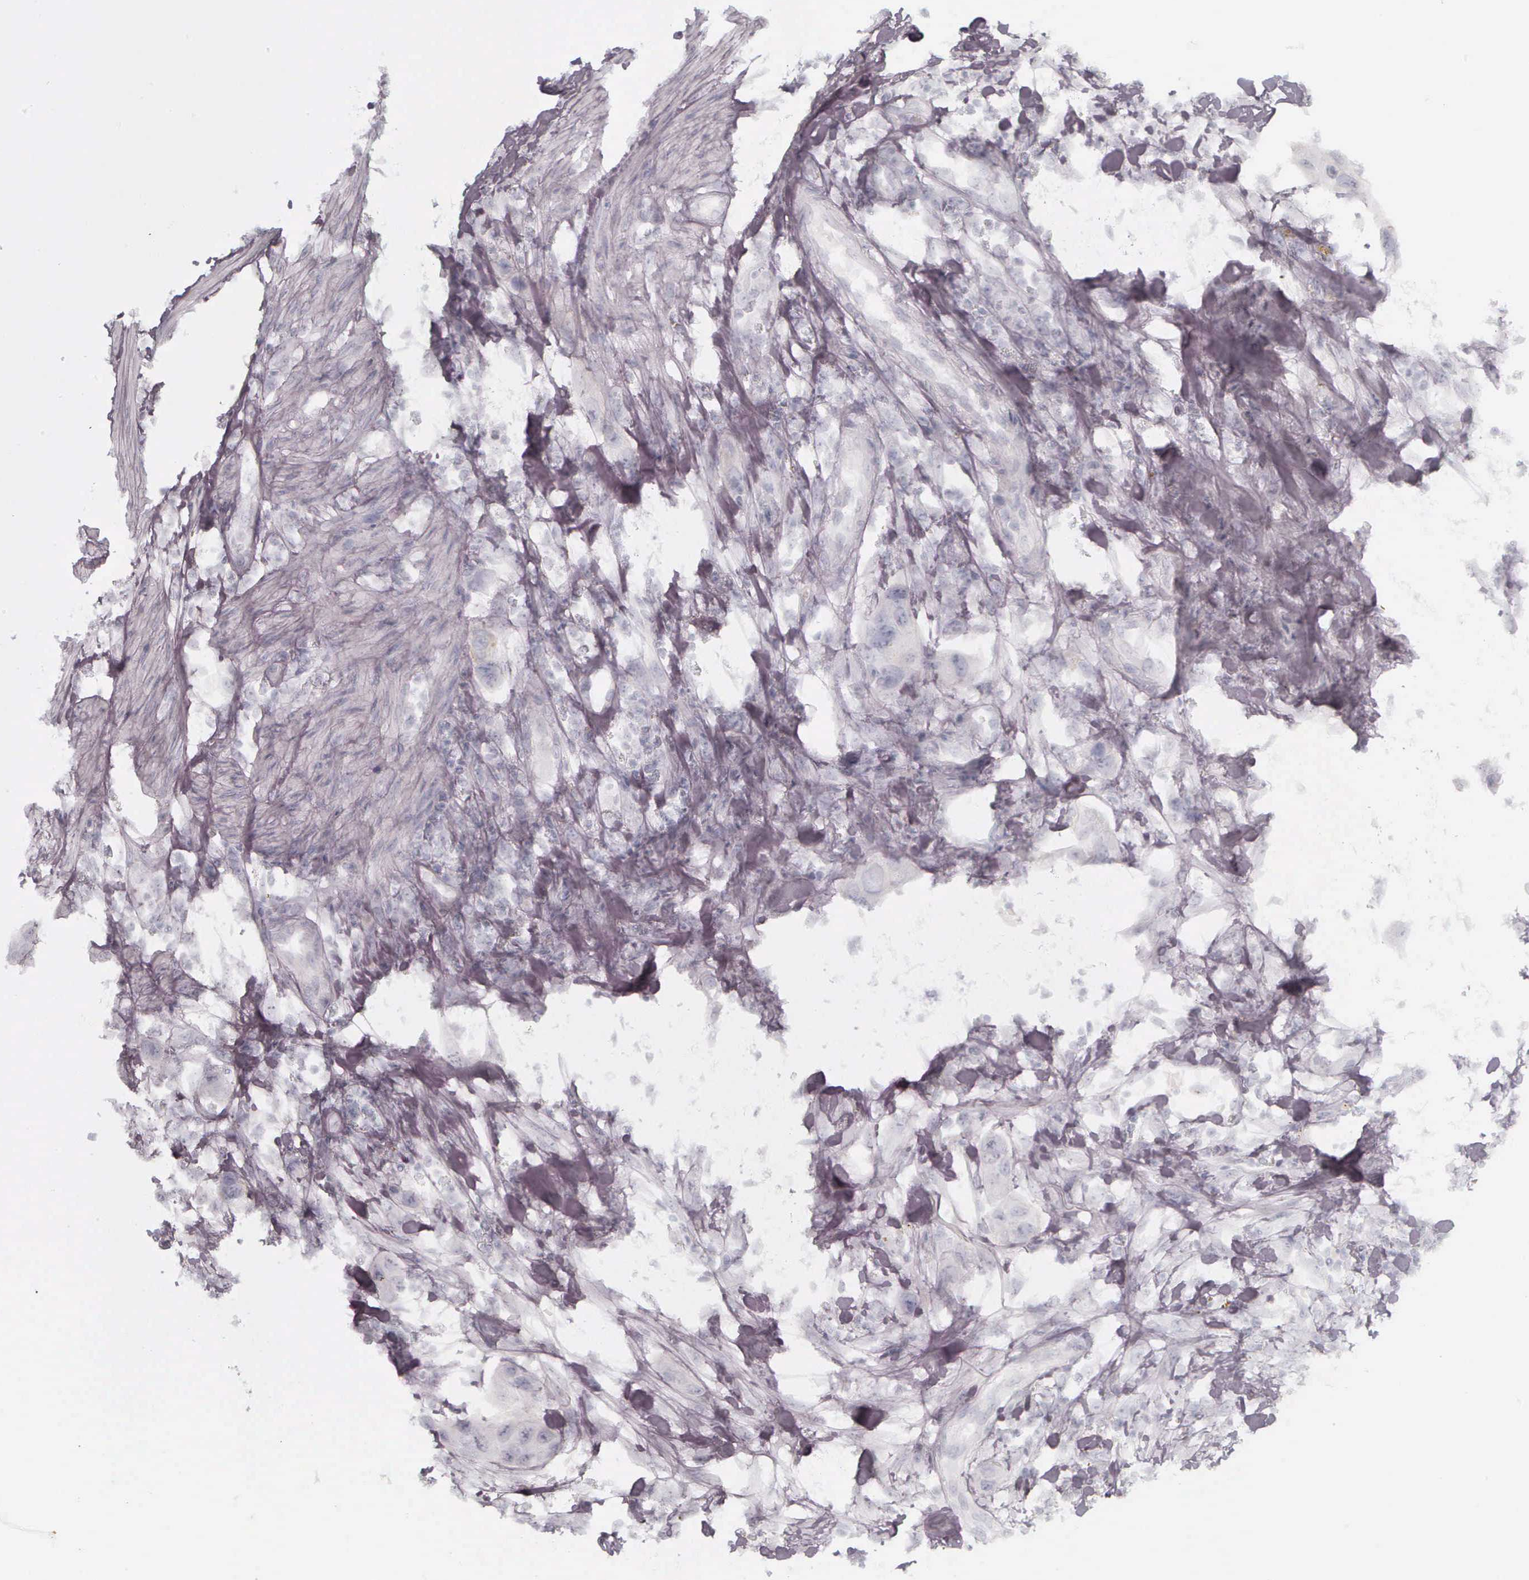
{"staining": {"intensity": "negative", "quantity": "none", "location": "none"}, "tissue": "urothelial cancer", "cell_type": "Tumor cells", "image_type": "cancer", "snomed": [{"axis": "morphology", "description": "Urothelial carcinoma, High grade"}, {"axis": "topography", "description": "Urinary bladder"}], "caption": "Urothelial cancer was stained to show a protein in brown. There is no significant positivity in tumor cells.", "gene": "KRT14", "patient": {"sex": "male", "age": 55}}